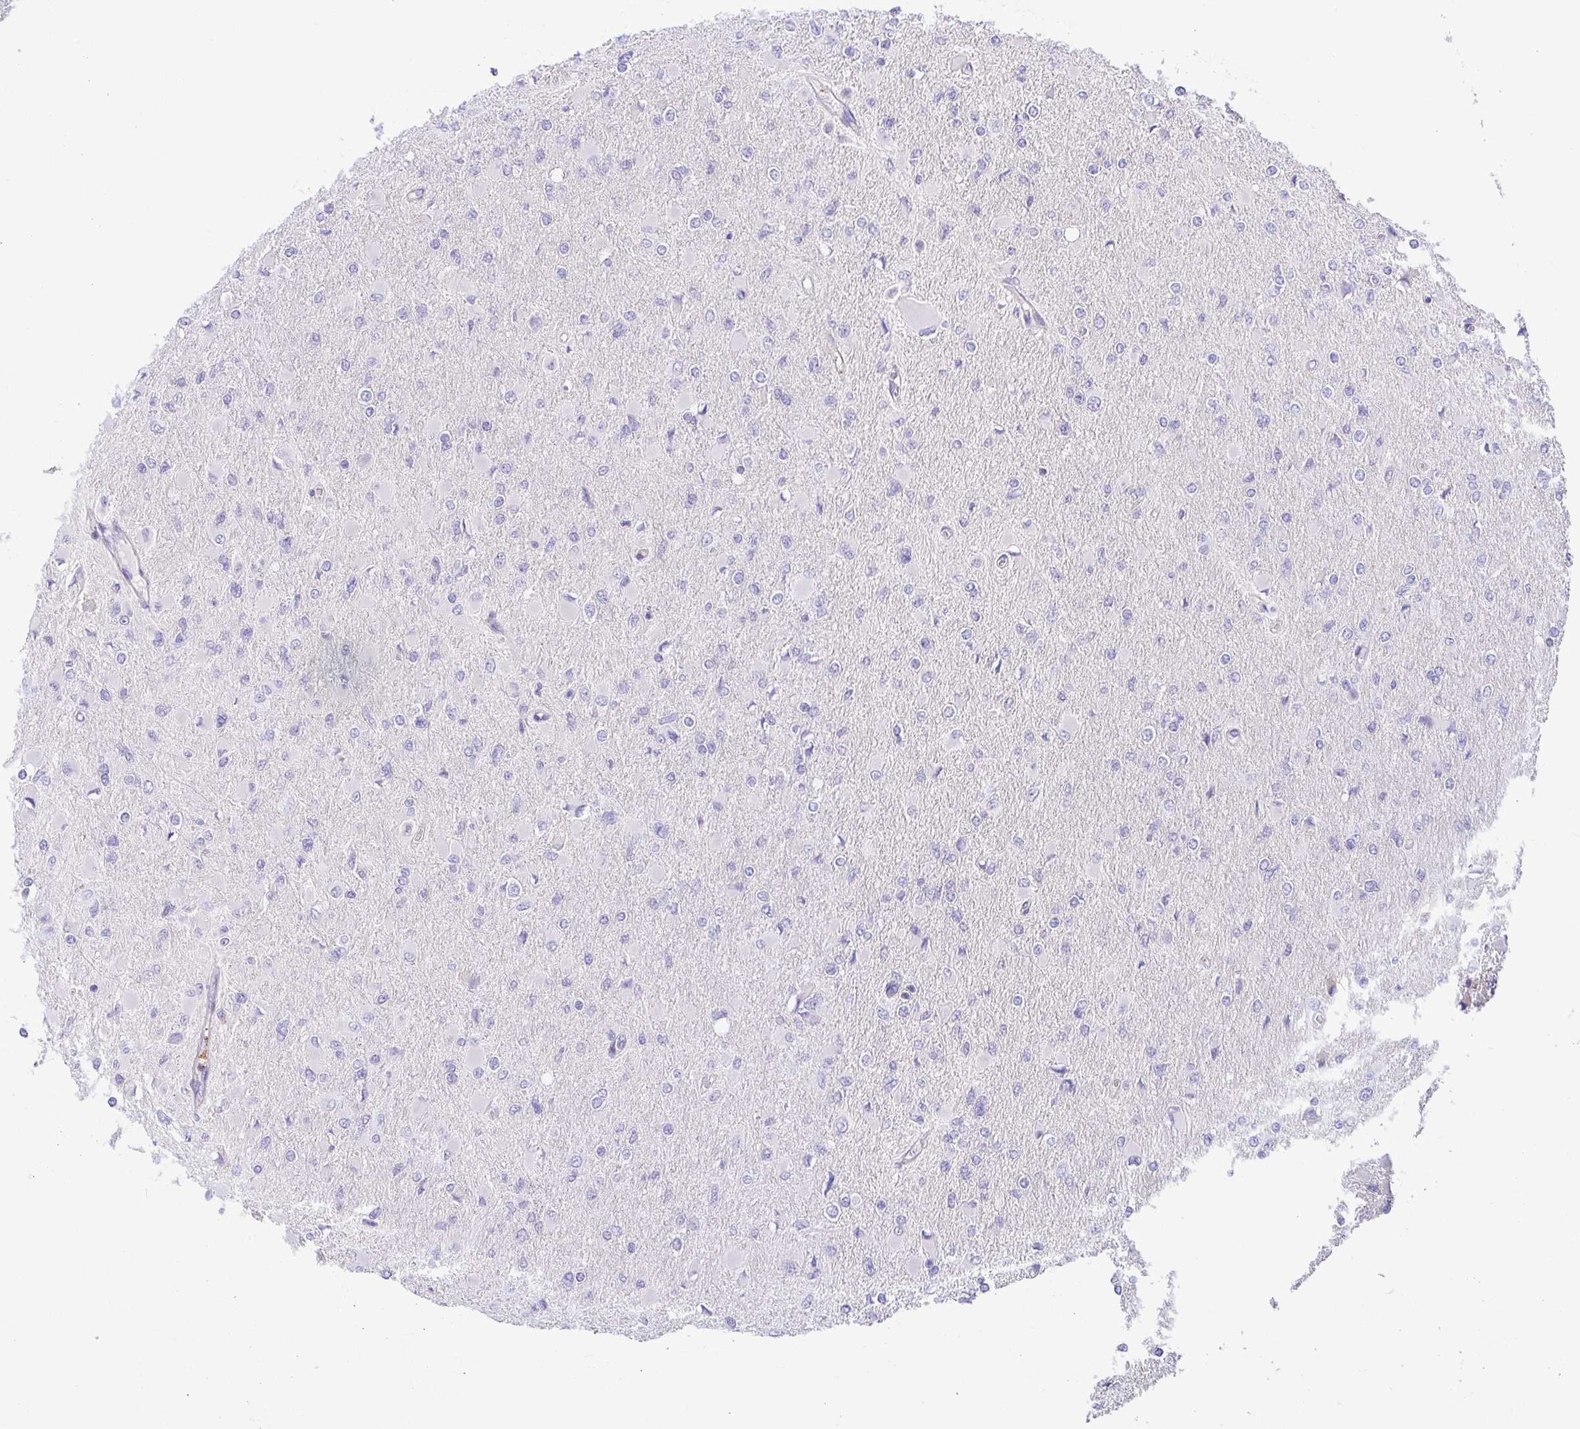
{"staining": {"intensity": "negative", "quantity": "none", "location": "none"}, "tissue": "glioma", "cell_type": "Tumor cells", "image_type": "cancer", "snomed": [{"axis": "morphology", "description": "Glioma, malignant, High grade"}, {"axis": "topography", "description": "Cerebral cortex"}], "caption": "Tumor cells are negative for brown protein staining in malignant high-grade glioma. (DAB IHC visualized using brightfield microscopy, high magnification).", "gene": "PRR14L", "patient": {"sex": "female", "age": 36}}